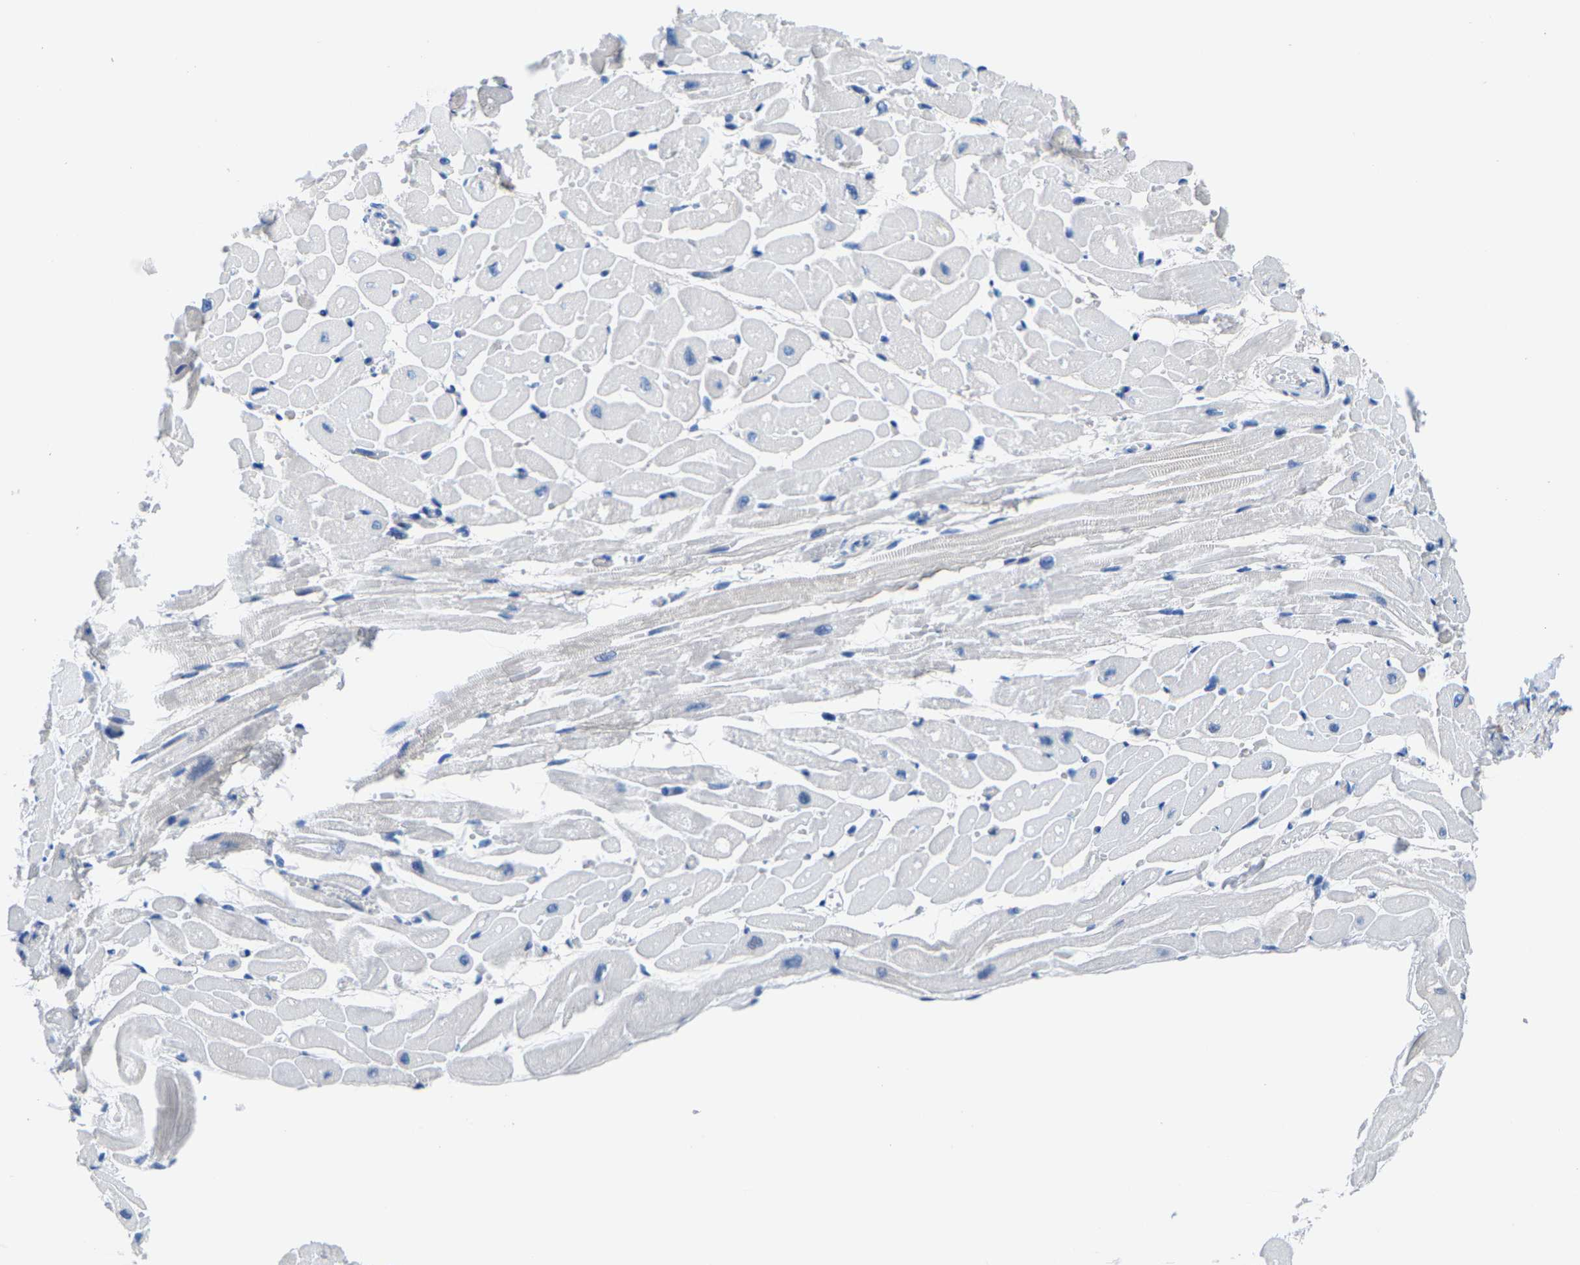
{"staining": {"intensity": "negative", "quantity": "none", "location": "none"}, "tissue": "heart muscle", "cell_type": "Cardiomyocytes", "image_type": "normal", "snomed": [{"axis": "morphology", "description": "Normal tissue, NOS"}, {"axis": "topography", "description": "Heart"}], "caption": "Immunohistochemical staining of unremarkable heart muscle exhibits no significant expression in cardiomyocytes.", "gene": "SSH3", "patient": {"sex": "male", "age": 45}}